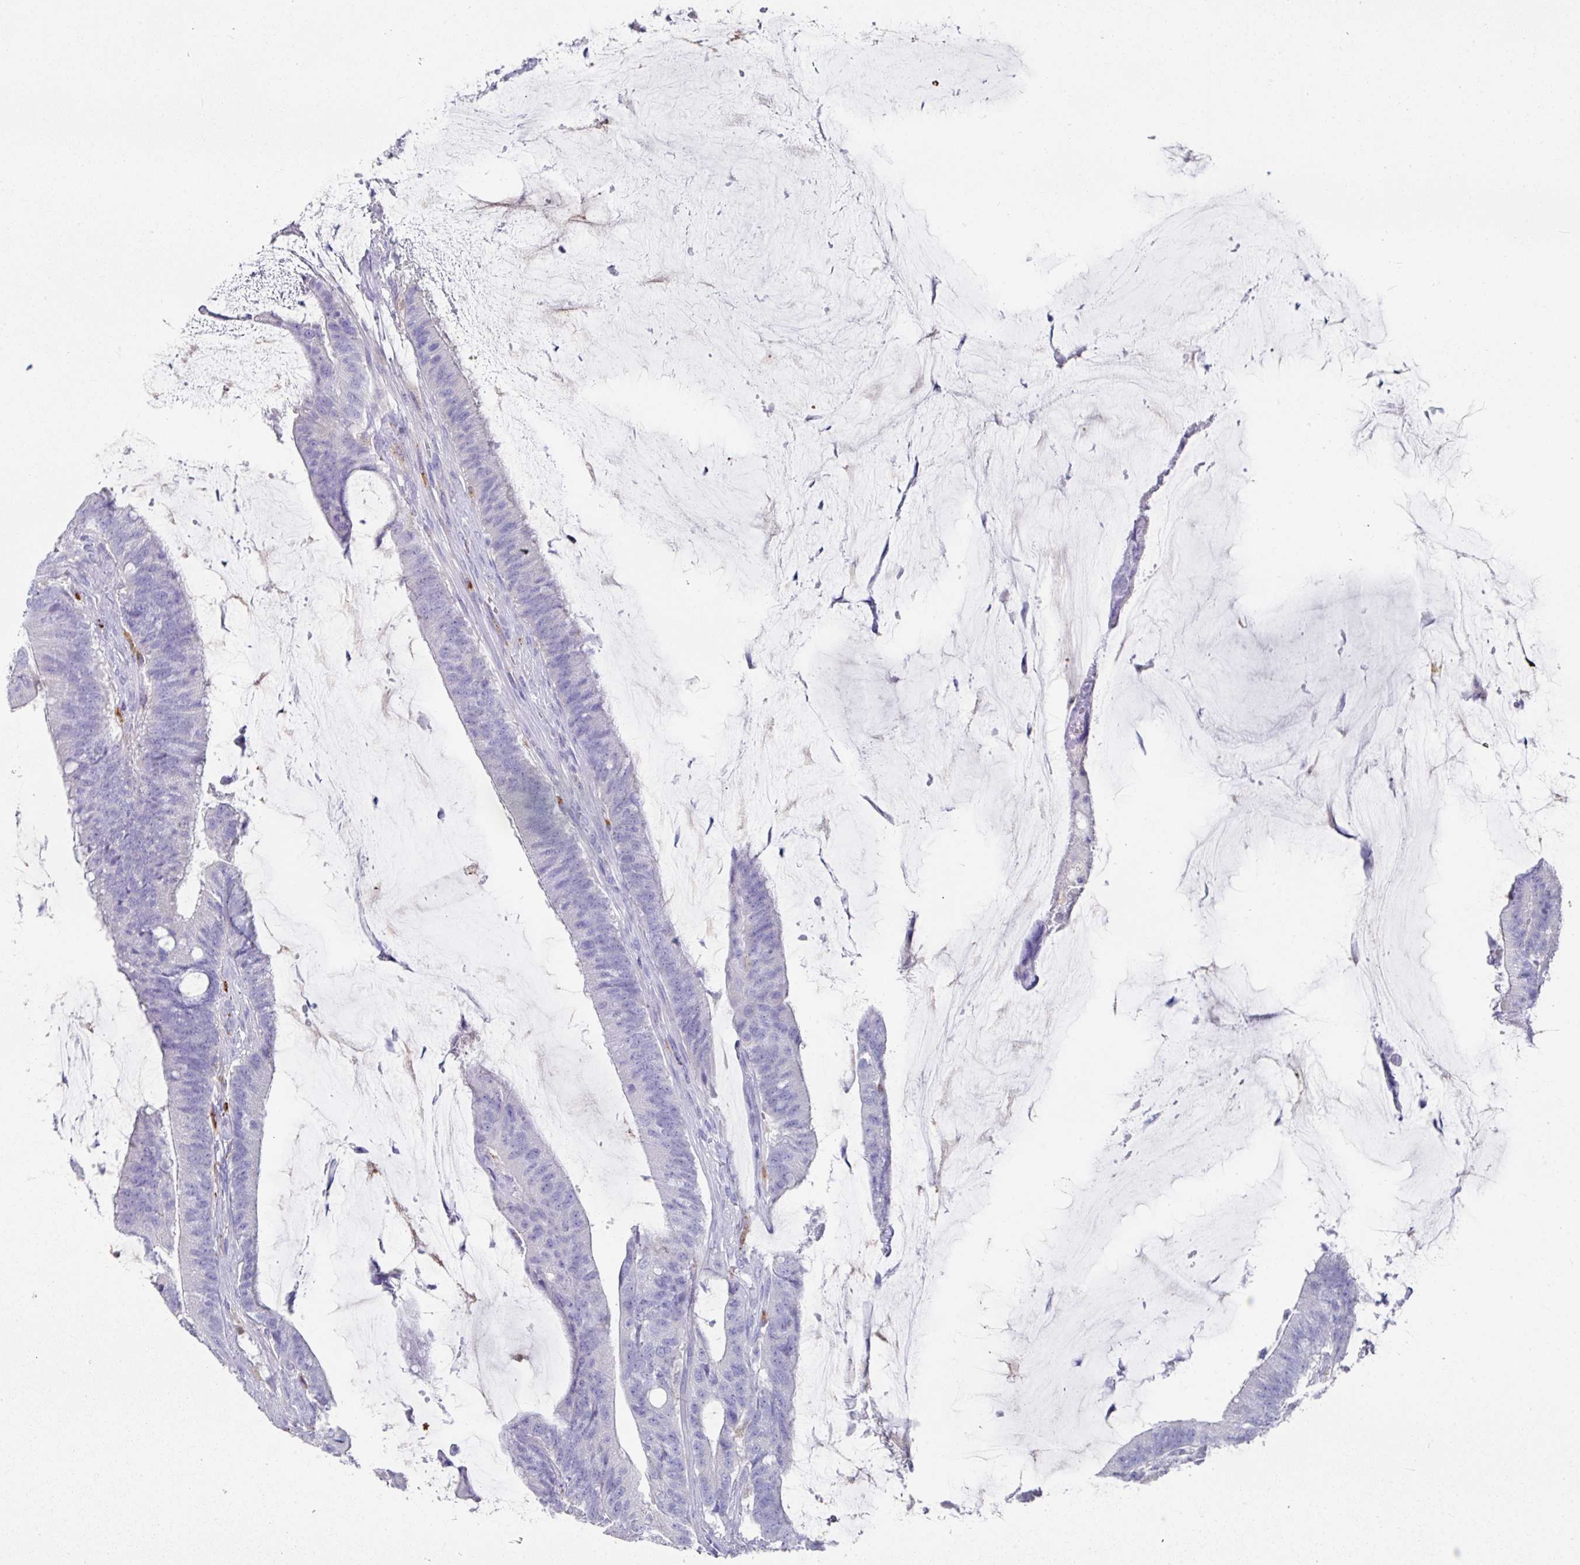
{"staining": {"intensity": "negative", "quantity": "none", "location": "none"}, "tissue": "colorectal cancer", "cell_type": "Tumor cells", "image_type": "cancer", "snomed": [{"axis": "morphology", "description": "Adenocarcinoma, NOS"}, {"axis": "topography", "description": "Colon"}], "caption": "There is no significant expression in tumor cells of colorectal cancer (adenocarcinoma).", "gene": "CPVL", "patient": {"sex": "female", "age": 43}}